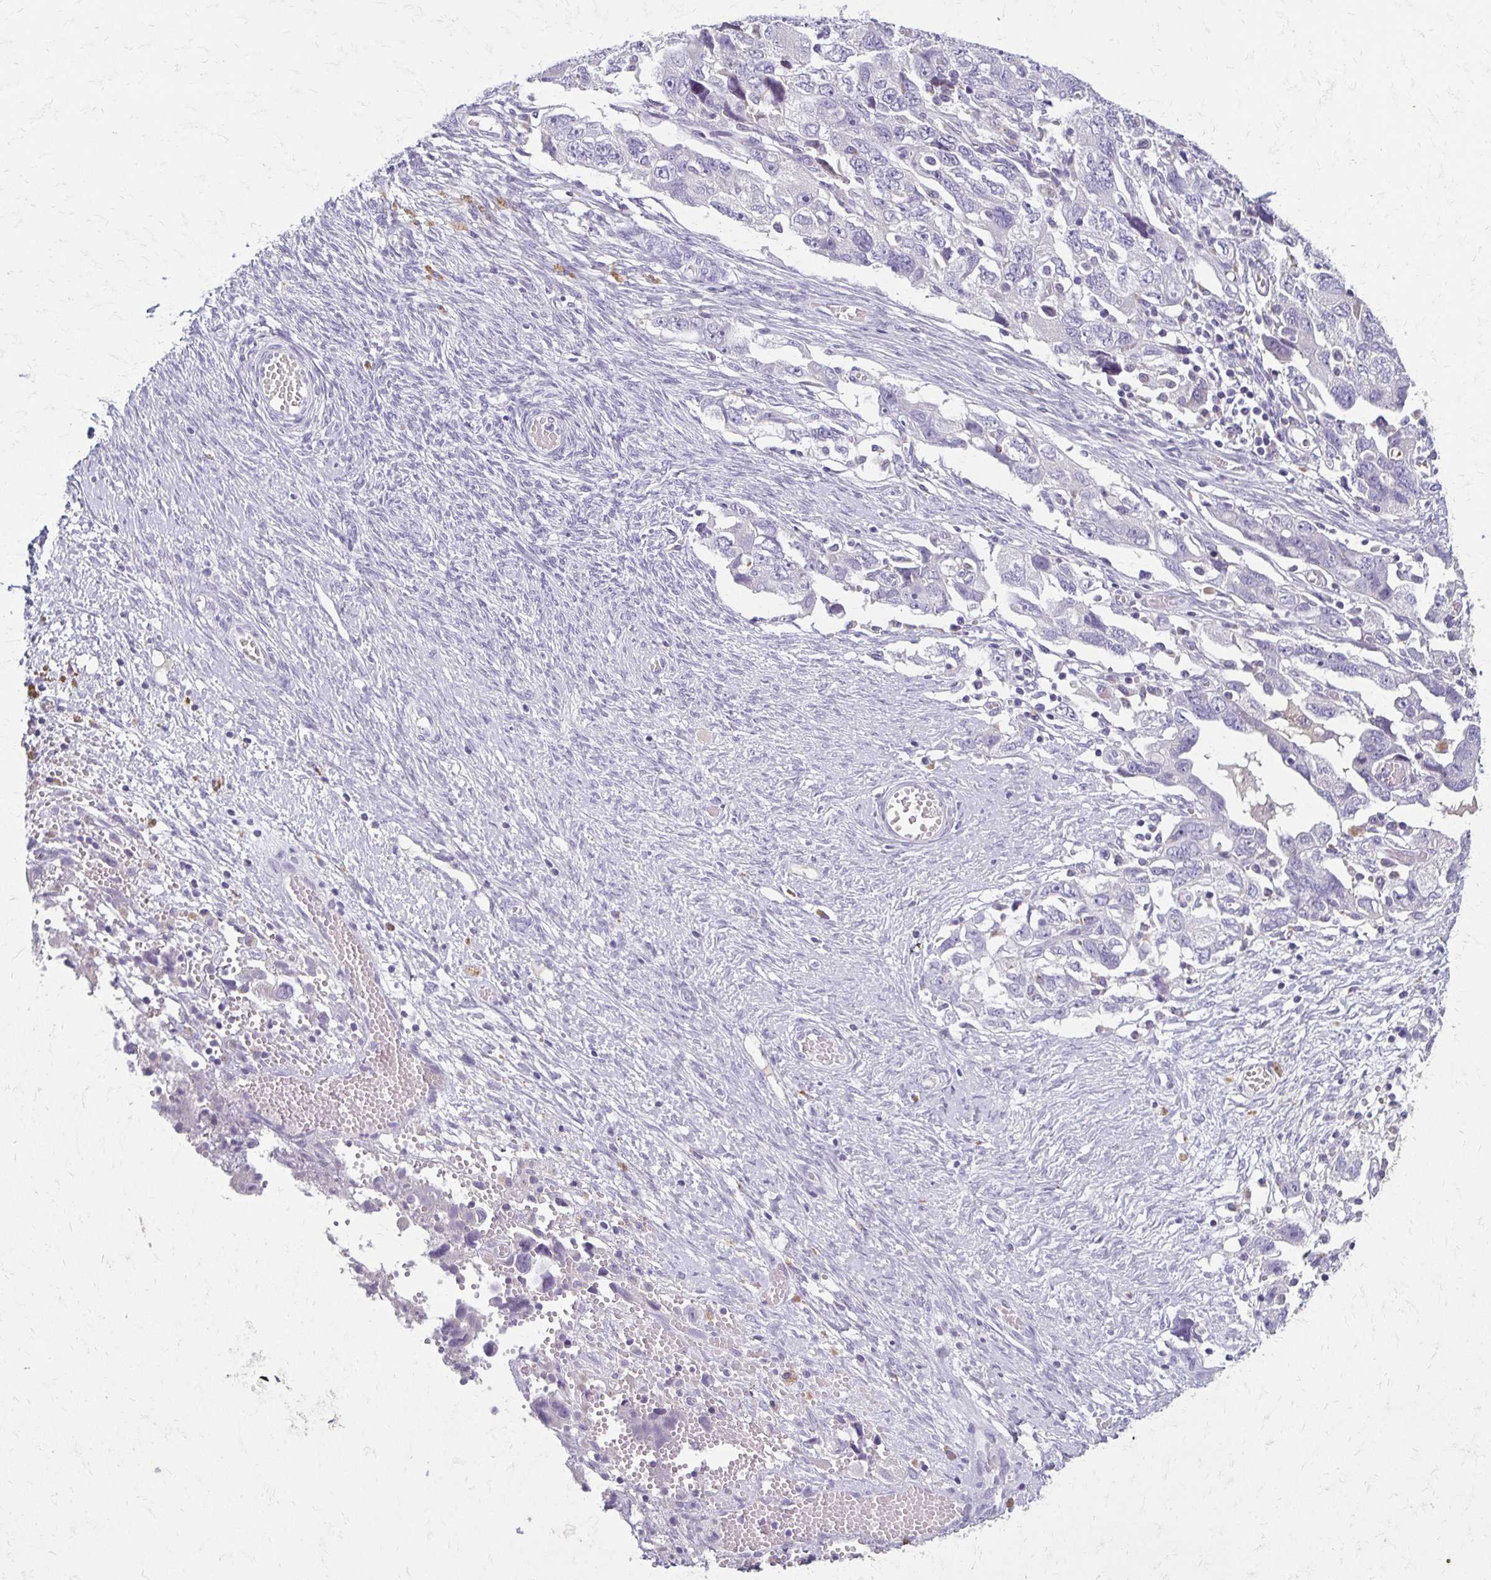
{"staining": {"intensity": "negative", "quantity": "none", "location": "none"}, "tissue": "ovarian cancer", "cell_type": "Tumor cells", "image_type": "cancer", "snomed": [{"axis": "morphology", "description": "Carcinoma, NOS"}, {"axis": "morphology", "description": "Cystadenocarcinoma, serous, NOS"}, {"axis": "topography", "description": "Ovary"}], "caption": "Histopathology image shows no protein staining in tumor cells of serous cystadenocarcinoma (ovarian) tissue.", "gene": "BBS12", "patient": {"sex": "female", "age": 69}}